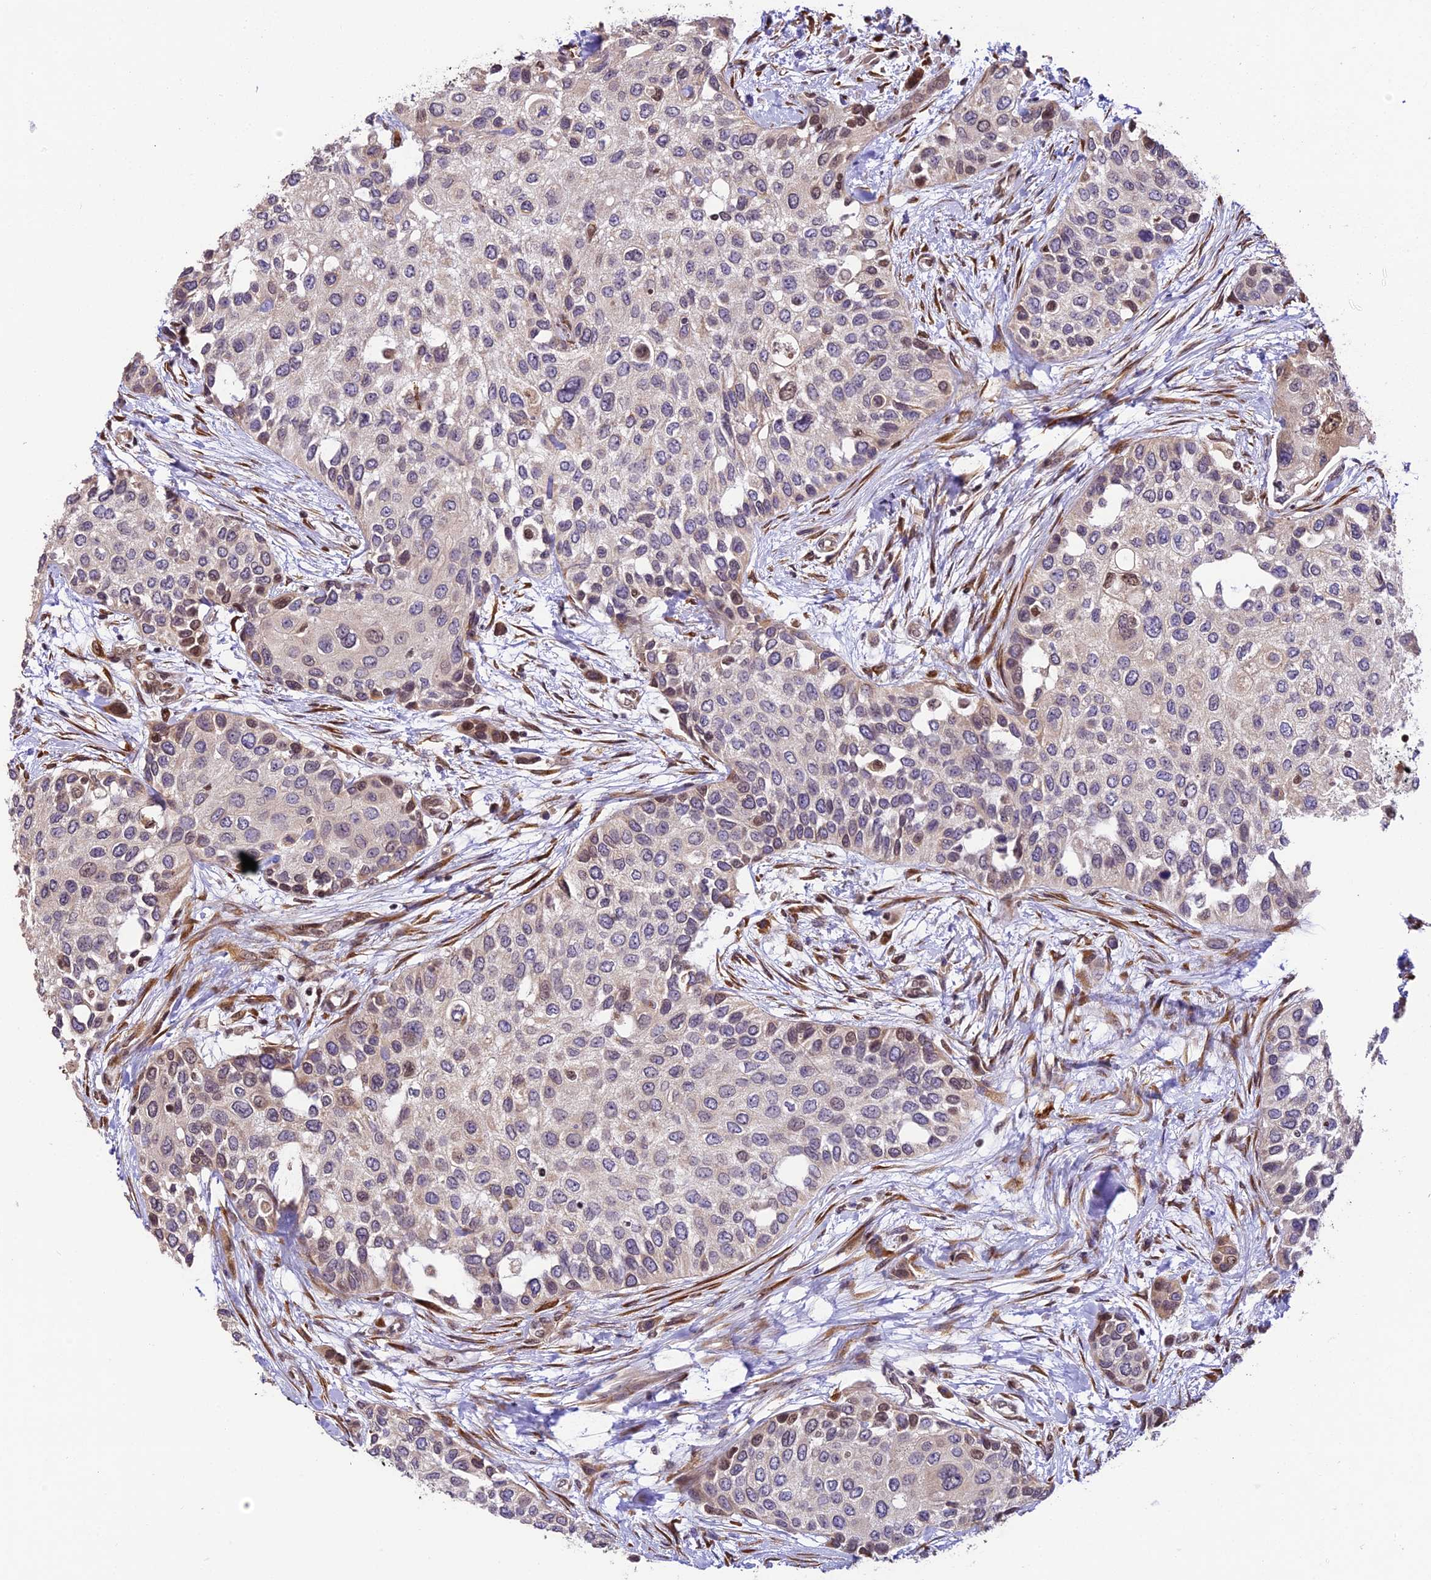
{"staining": {"intensity": "moderate", "quantity": "<25%", "location": "nuclear"}, "tissue": "urothelial cancer", "cell_type": "Tumor cells", "image_type": "cancer", "snomed": [{"axis": "morphology", "description": "Normal tissue, NOS"}, {"axis": "morphology", "description": "Urothelial carcinoma, High grade"}, {"axis": "topography", "description": "Vascular tissue"}, {"axis": "topography", "description": "Urinary bladder"}], "caption": "Approximately <25% of tumor cells in human urothelial cancer reveal moderate nuclear protein expression as visualized by brown immunohistochemical staining.", "gene": "TRIM22", "patient": {"sex": "female", "age": 56}}